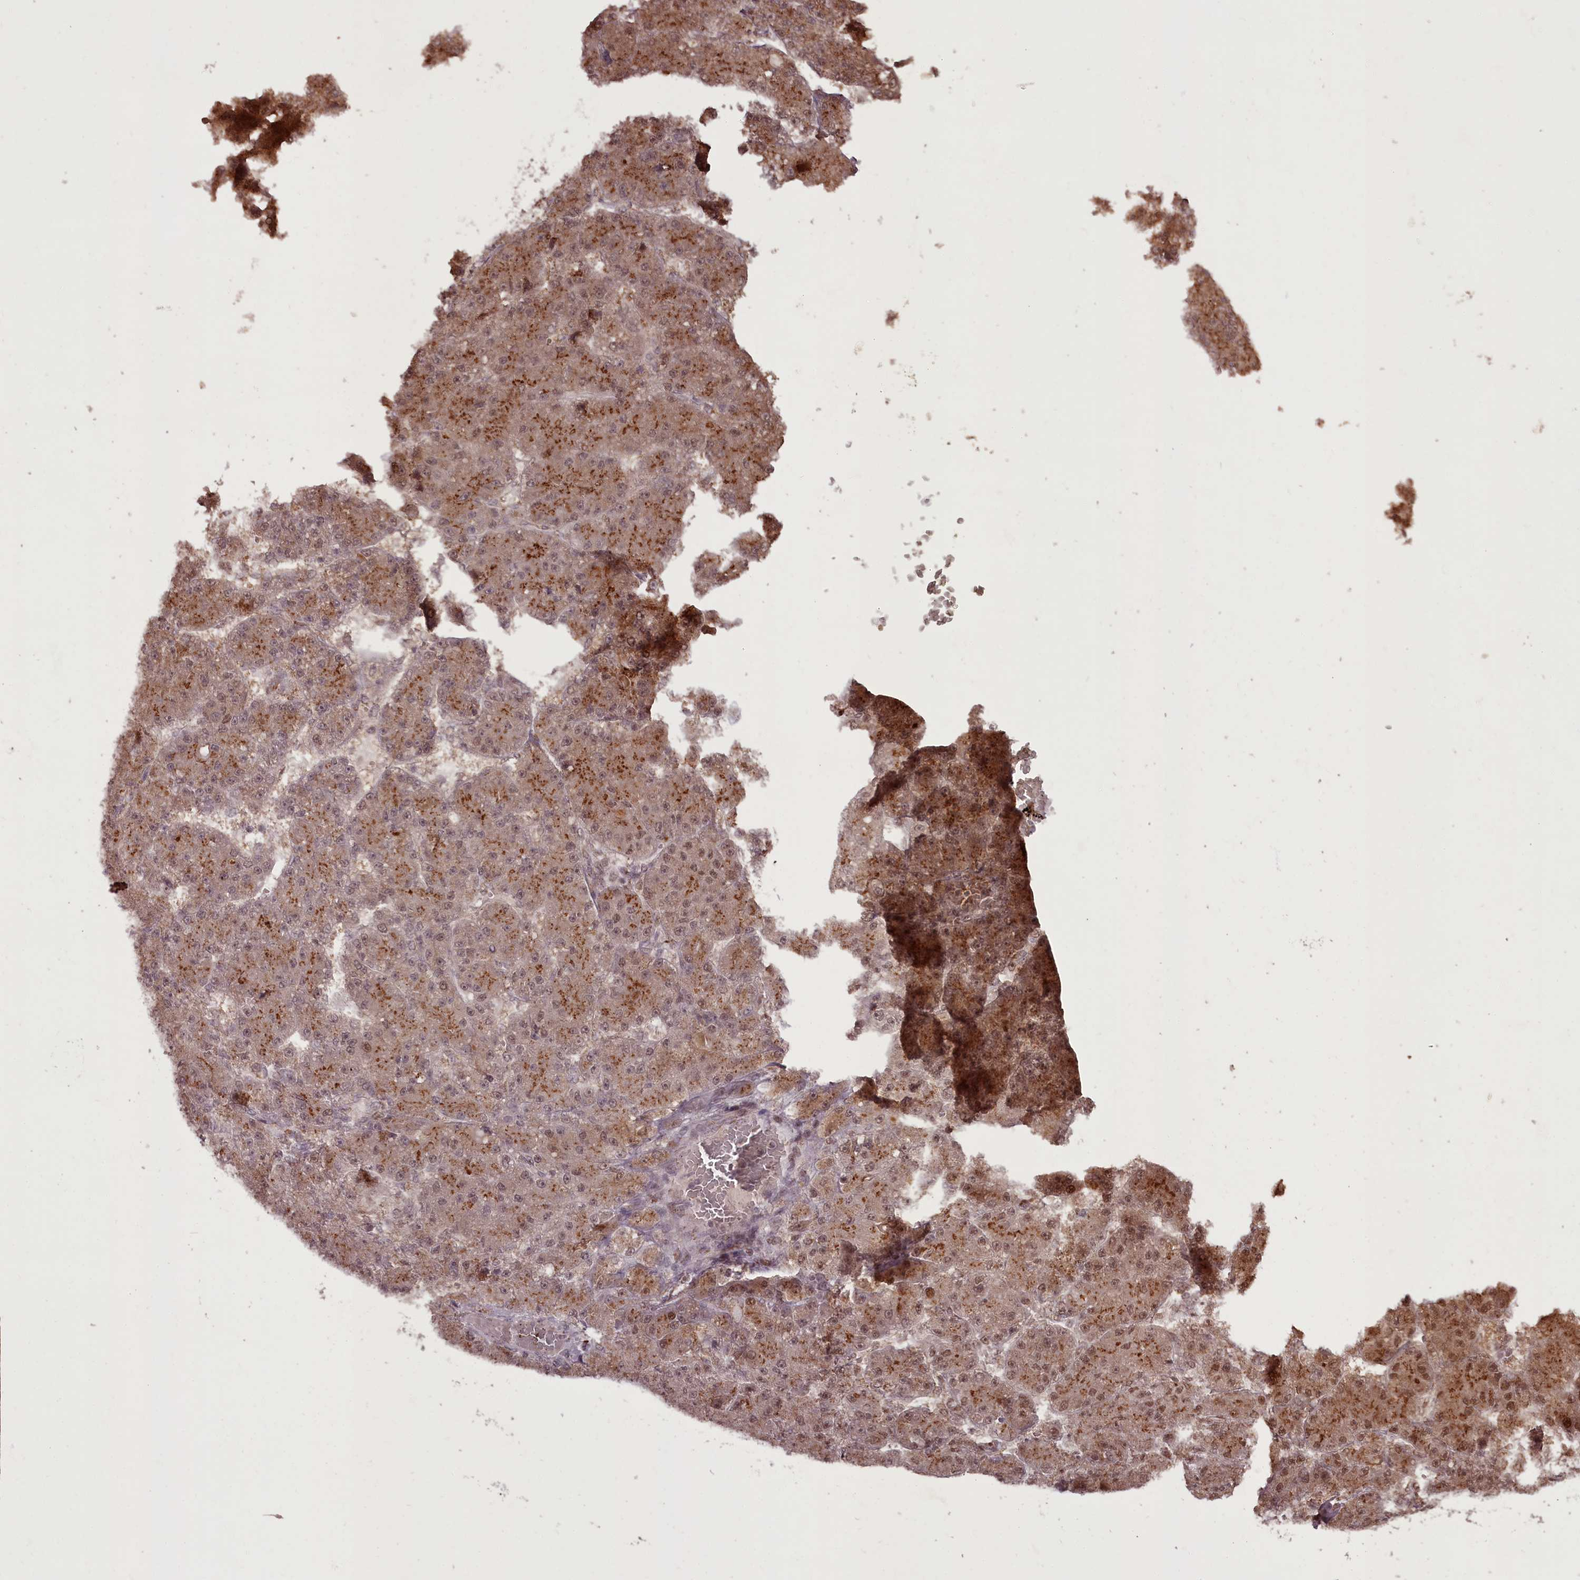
{"staining": {"intensity": "moderate", "quantity": ">75%", "location": "cytoplasmic/membranous,nuclear"}, "tissue": "liver cancer", "cell_type": "Tumor cells", "image_type": "cancer", "snomed": [{"axis": "morphology", "description": "Carcinoma, Hepatocellular, NOS"}, {"axis": "topography", "description": "Liver"}], "caption": "This is an image of immunohistochemistry staining of liver hepatocellular carcinoma, which shows moderate staining in the cytoplasmic/membranous and nuclear of tumor cells.", "gene": "CEP83", "patient": {"sex": "male", "age": 67}}